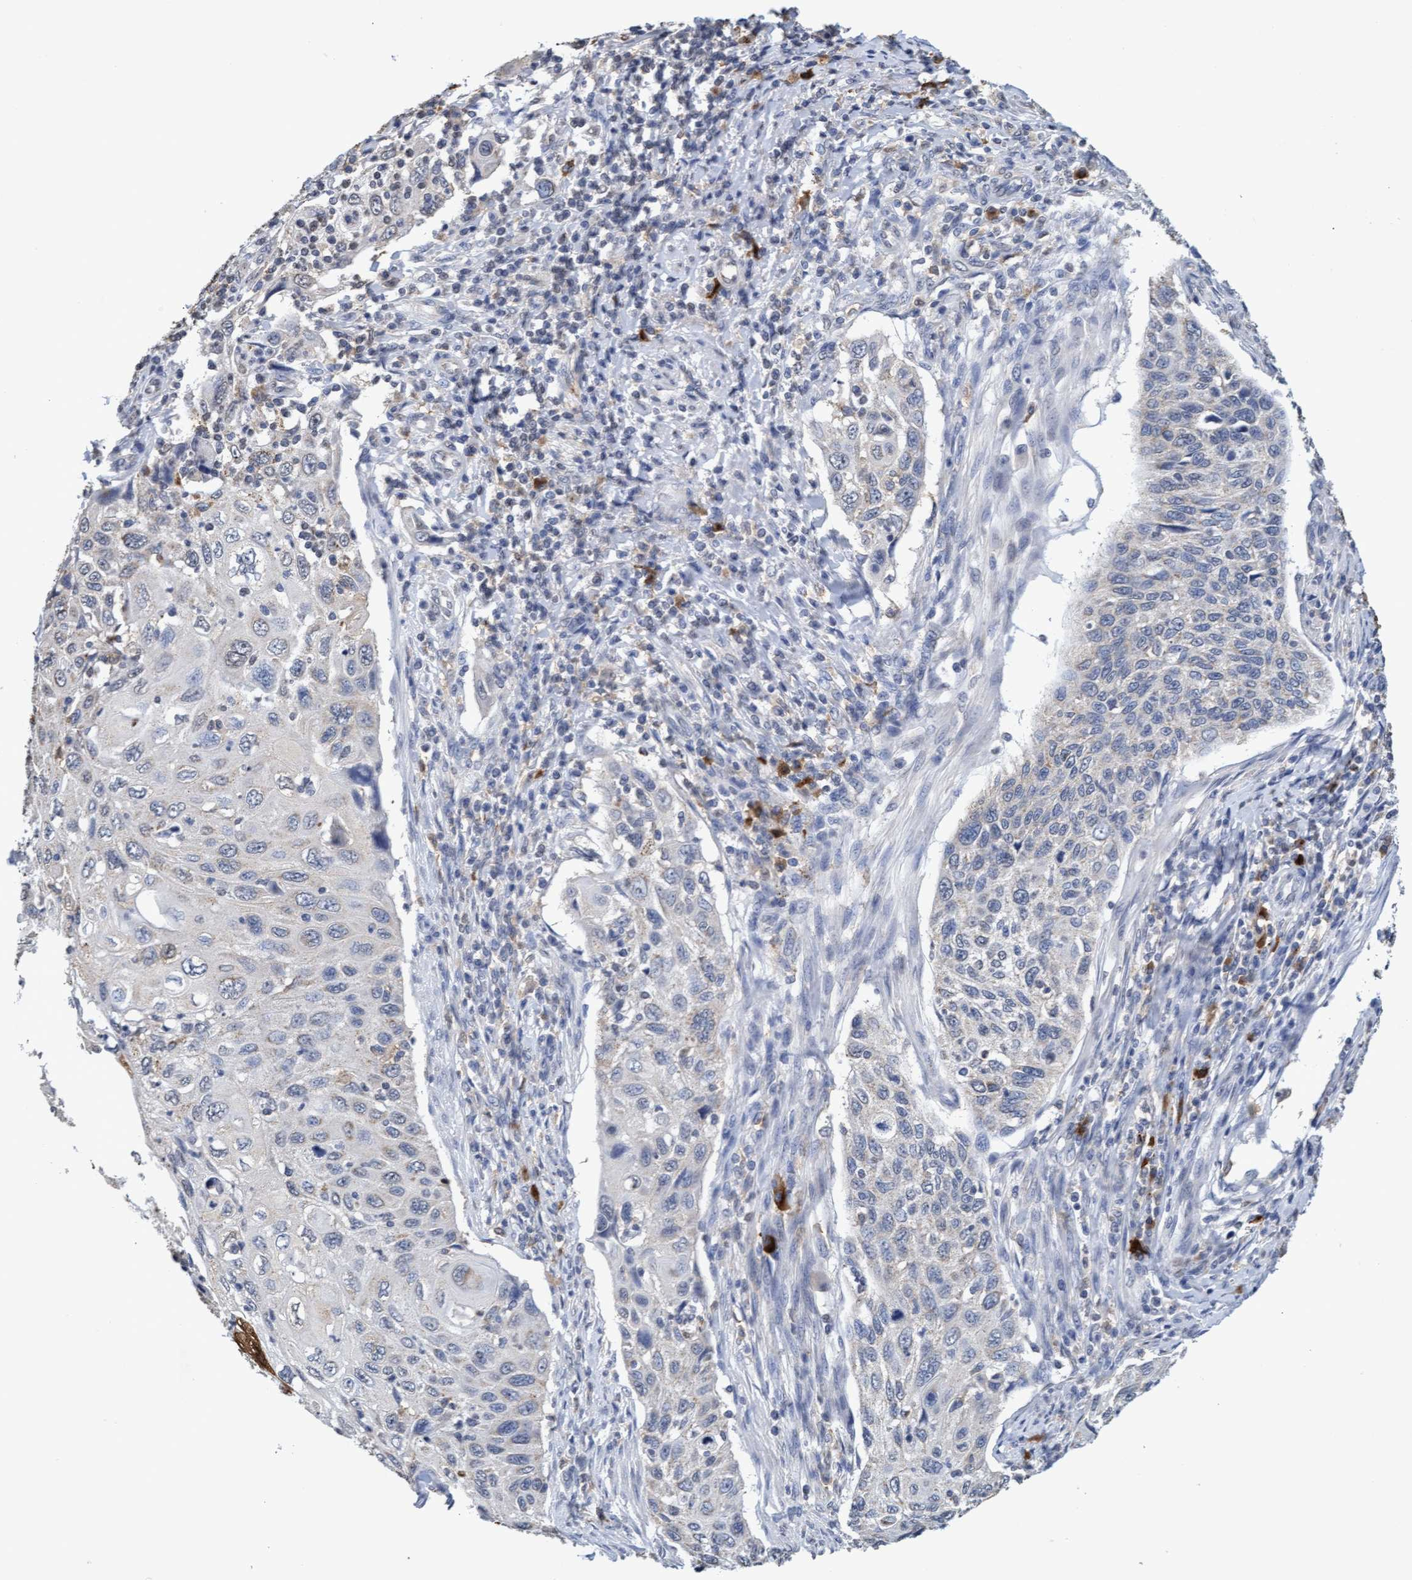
{"staining": {"intensity": "negative", "quantity": "none", "location": "none"}, "tissue": "cervical cancer", "cell_type": "Tumor cells", "image_type": "cancer", "snomed": [{"axis": "morphology", "description": "Squamous cell carcinoma, NOS"}, {"axis": "topography", "description": "Cervix"}], "caption": "High power microscopy histopathology image of an immunohistochemistry (IHC) histopathology image of squamous cell carcinoma (cervical), revealing no significant expression in tumor cells.", "gene": "GPR39", "patient": {"sex": "female", "age": 70}}